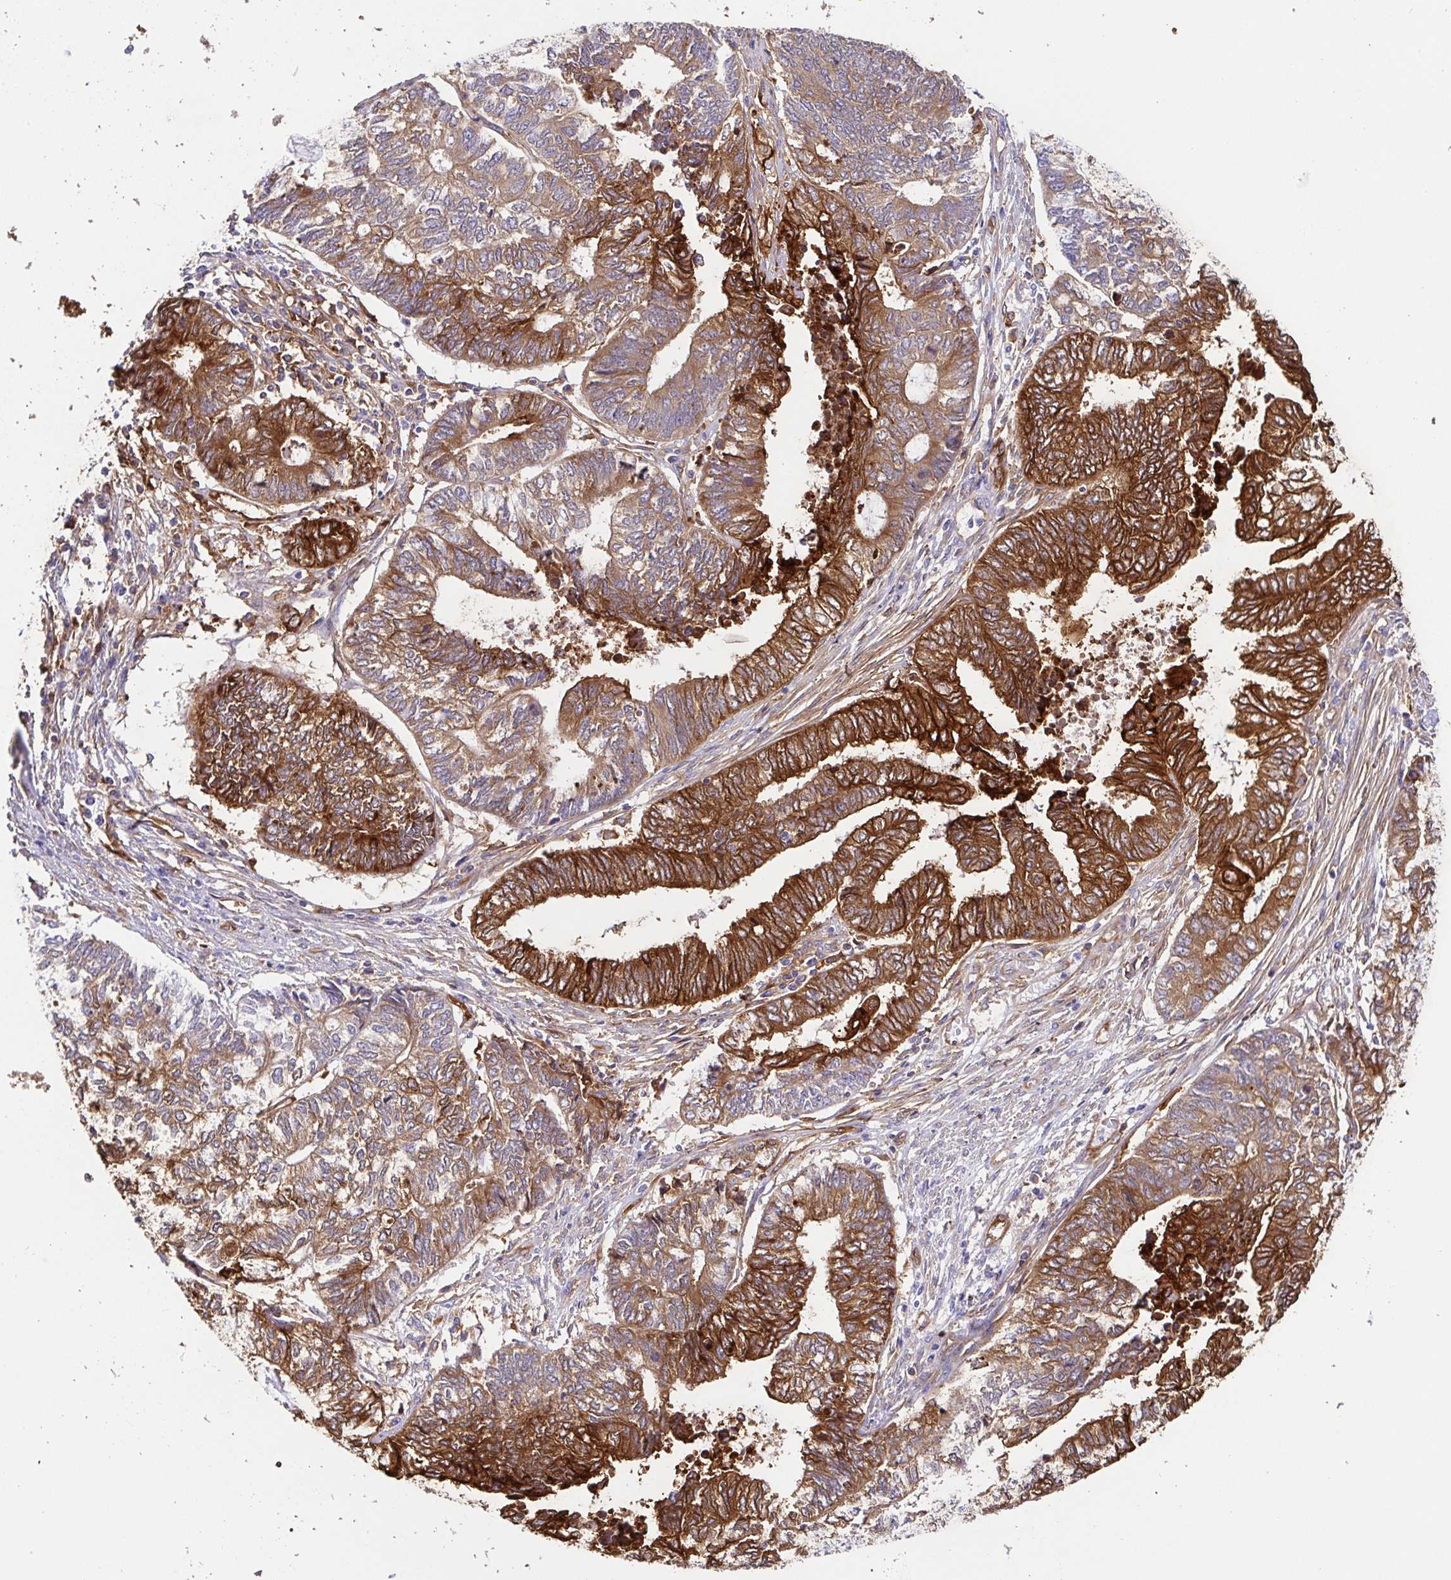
{"staining": {"intensity": "strong", "quantity": "25%-75%", "location": "cytoplasmic/membranous"}, "tissue": "endometrial cancer", "cell_type": "Tumor cells", "image_type": "cancer", "snomed": [{"axis": "morphology", "description": "Adenocarcinoma, NOS"}, {"axis": "topography", "description": "Uterus"}, {"axis": "topography", "description": "Endometrium"}], "caption": "Endometrial cancer (adenocarcinoma) stained with a protein marker demonstrates strong staining in tumor cells.", "gene": "ANXA2", "patient": {"sex": "female", "age": 70}}